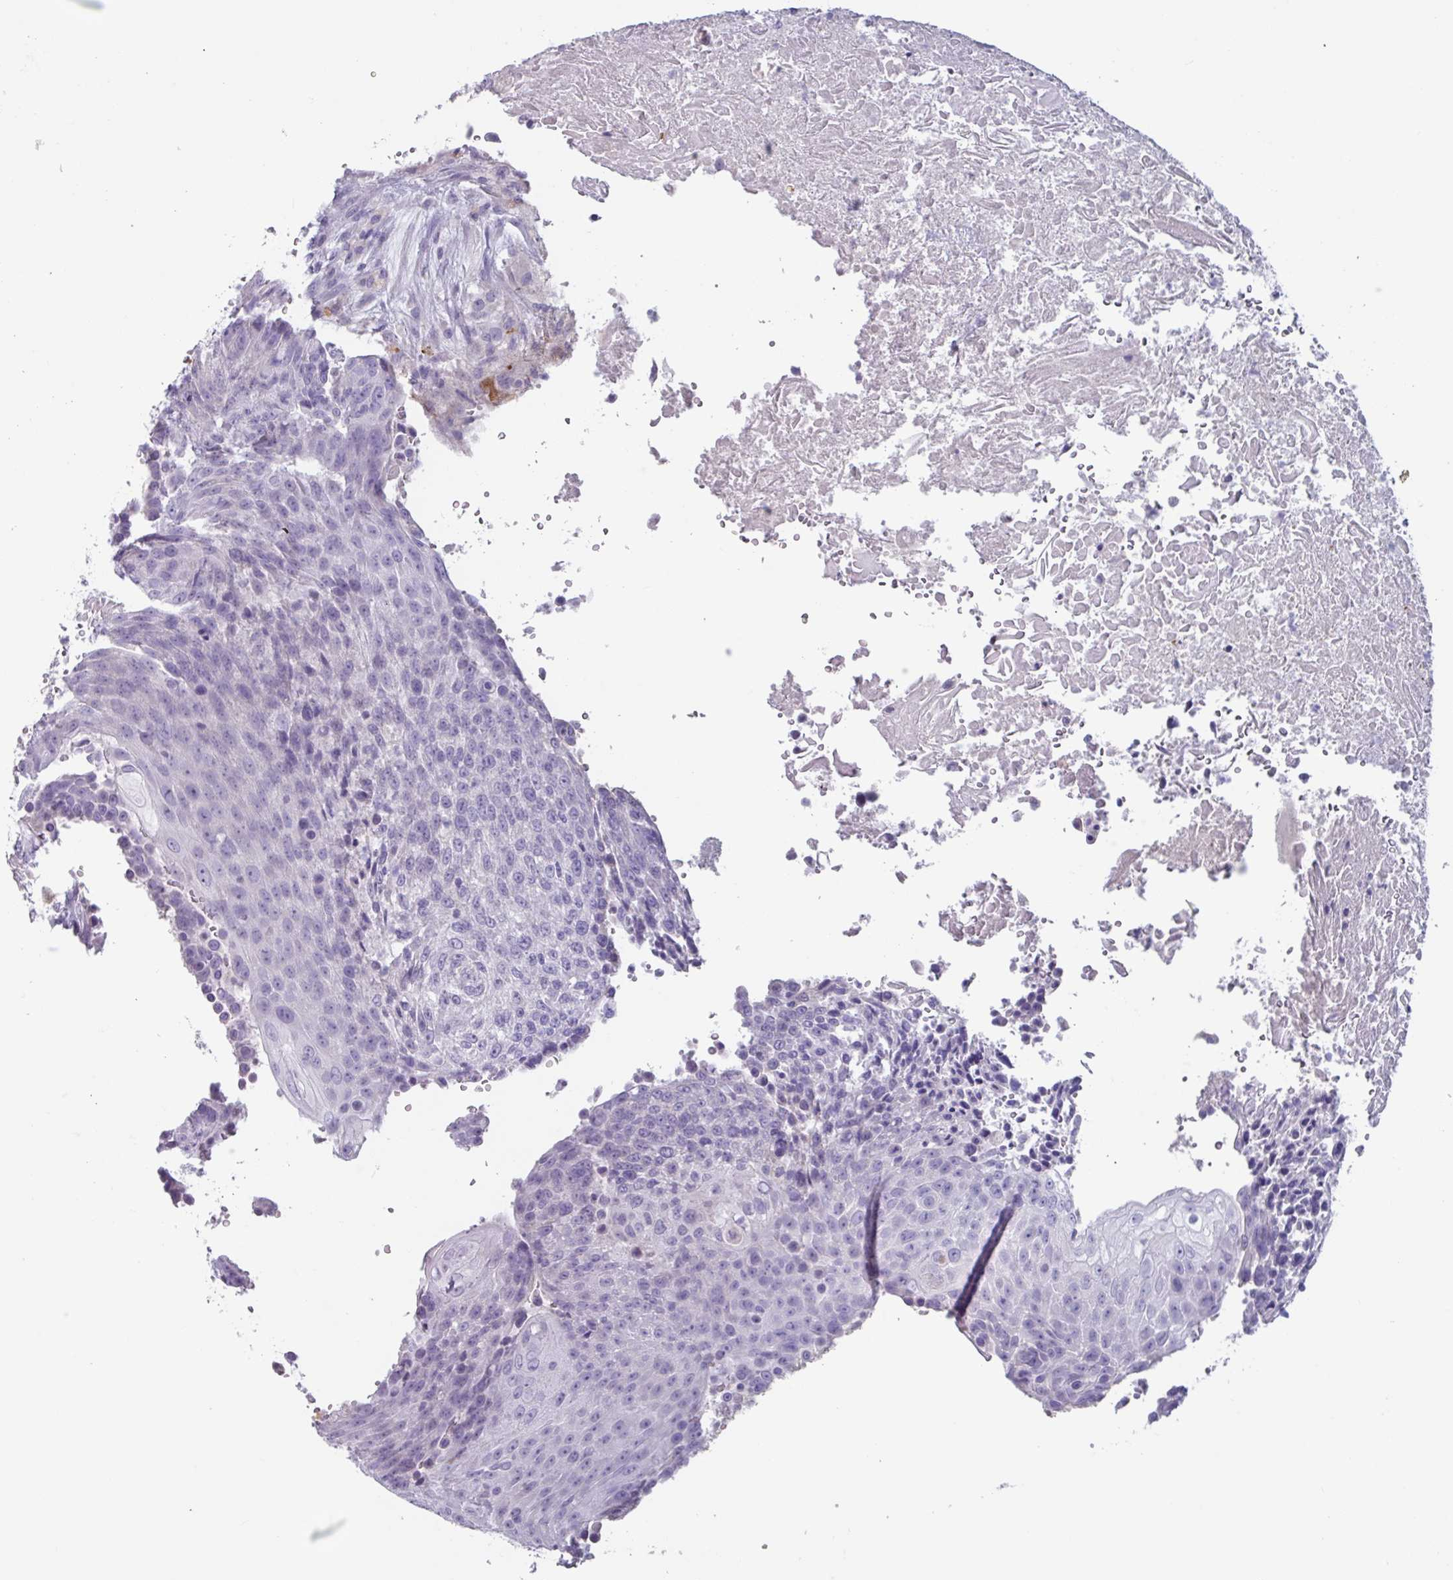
{"staining": {"intensity": "negative", "quantity": "none", "location": "none"}, "tissue": "urothelial cancer", "cell_type": "Tumor cells", "image_type": "cancer", "snomed": [{"axis": "morphology", "description": "Urothelial carcinoma, High grade"}, {"axis": "topography", "description": "Urinary bladder"}], "caption": "An IHC image of urothelial cancer is shown. There is no staining in tumor cells of urothelial cancer.", "gene": "OR2T10", "patient": {"sex": "female", "age": 63}}